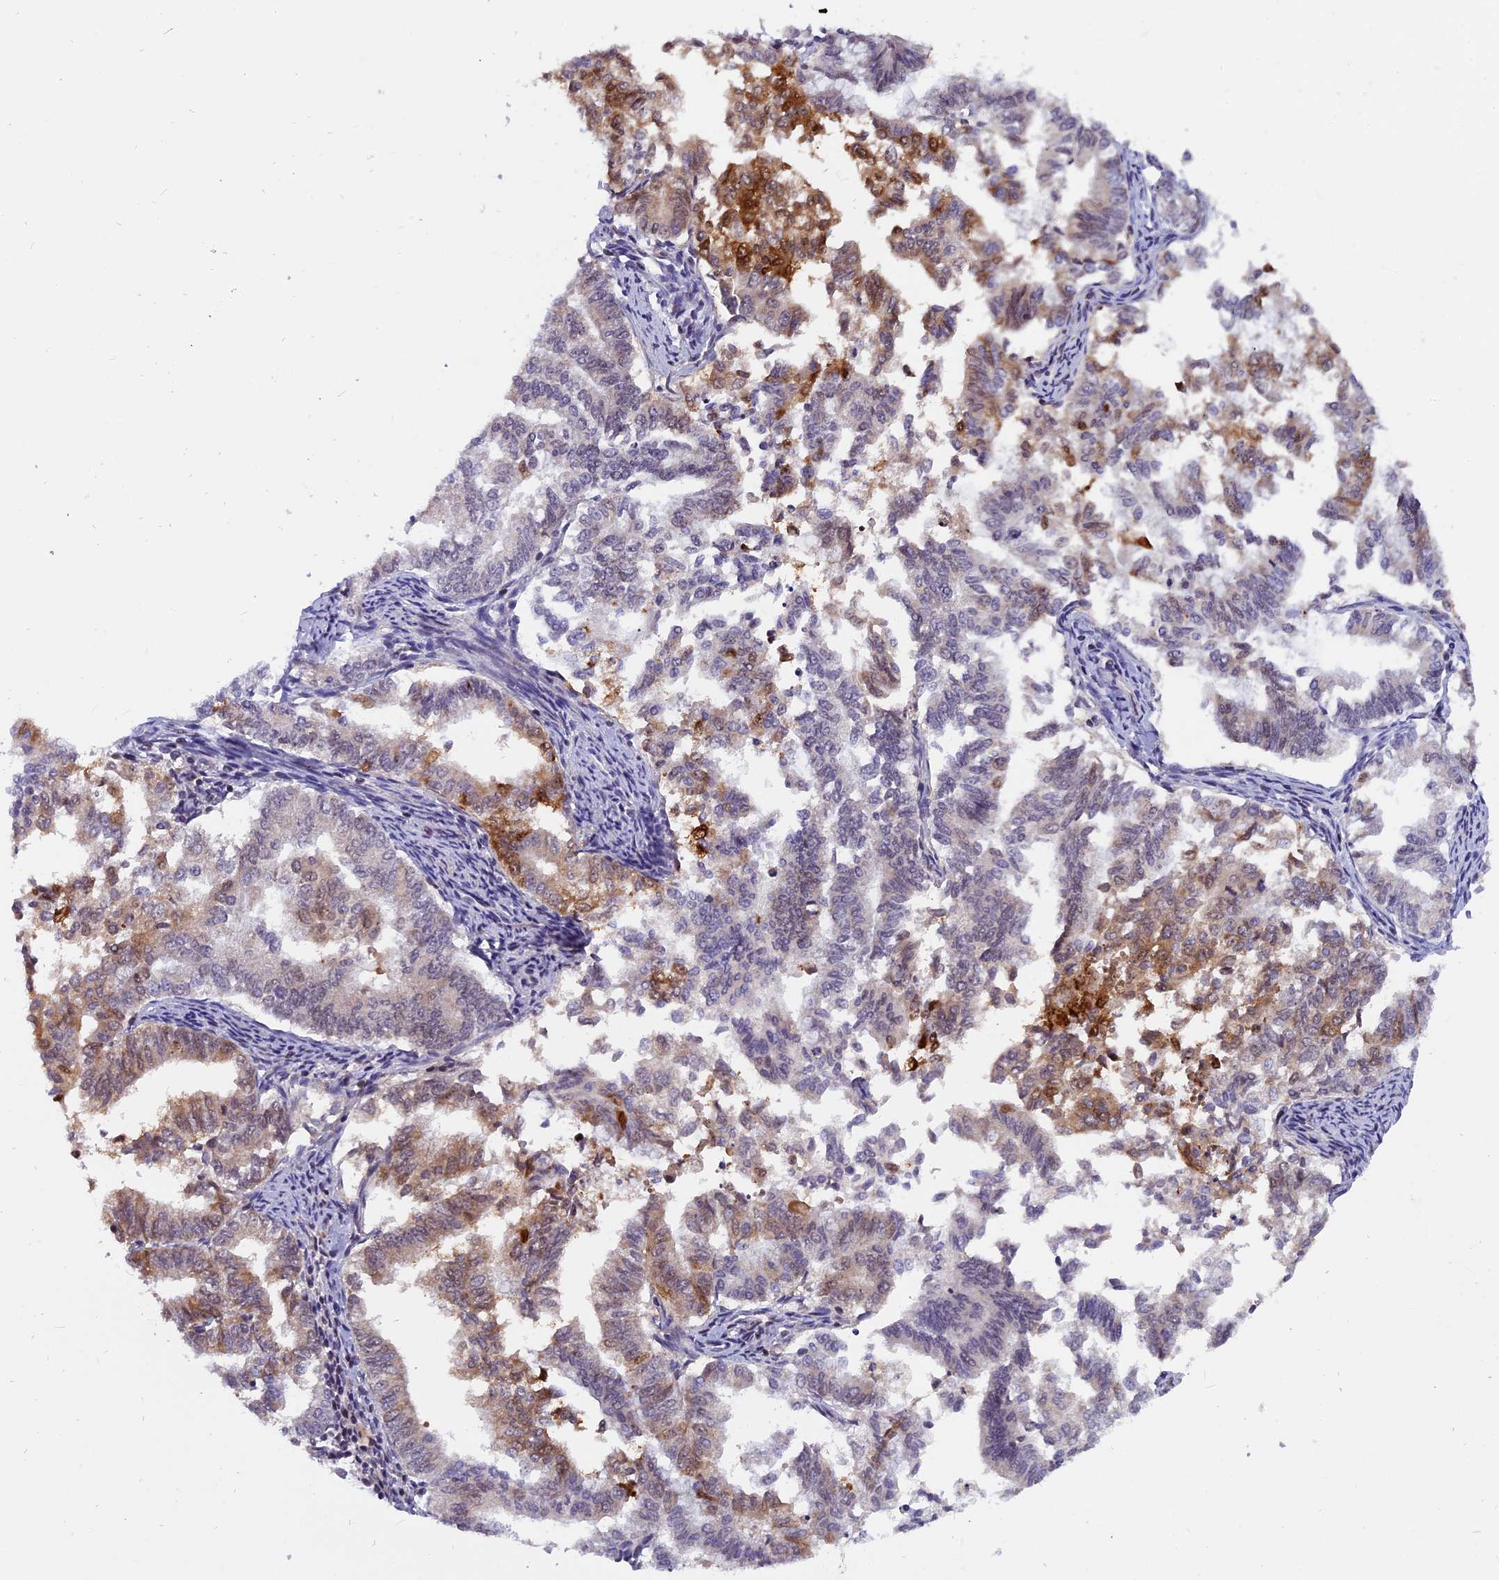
{"staining": {"intensity": "moderate", "quantity": "25%-75%", "location": "cytoplasmic/membranous,nuclear"}, "tissue": "endometrial cancer", "cell_type": "Tumor cells", "image_type": "cancer", "snomed": [{"axis": "morphology", "description": "Adenocarcinoma, NOS"}, {"axis": "topography", "description": "Endometrium"}], "caption": "DAB (3,3'-diaminobenzidine) immunohistochemical staining of human adenocarcinoma (endometrial) demonstrates moderate cytoplasmic/membranous and nuclear protein staining in about 25%-75% of tumor cells.", "gene": "TADA3", "patient": {"sex": "female", "age": 79}}